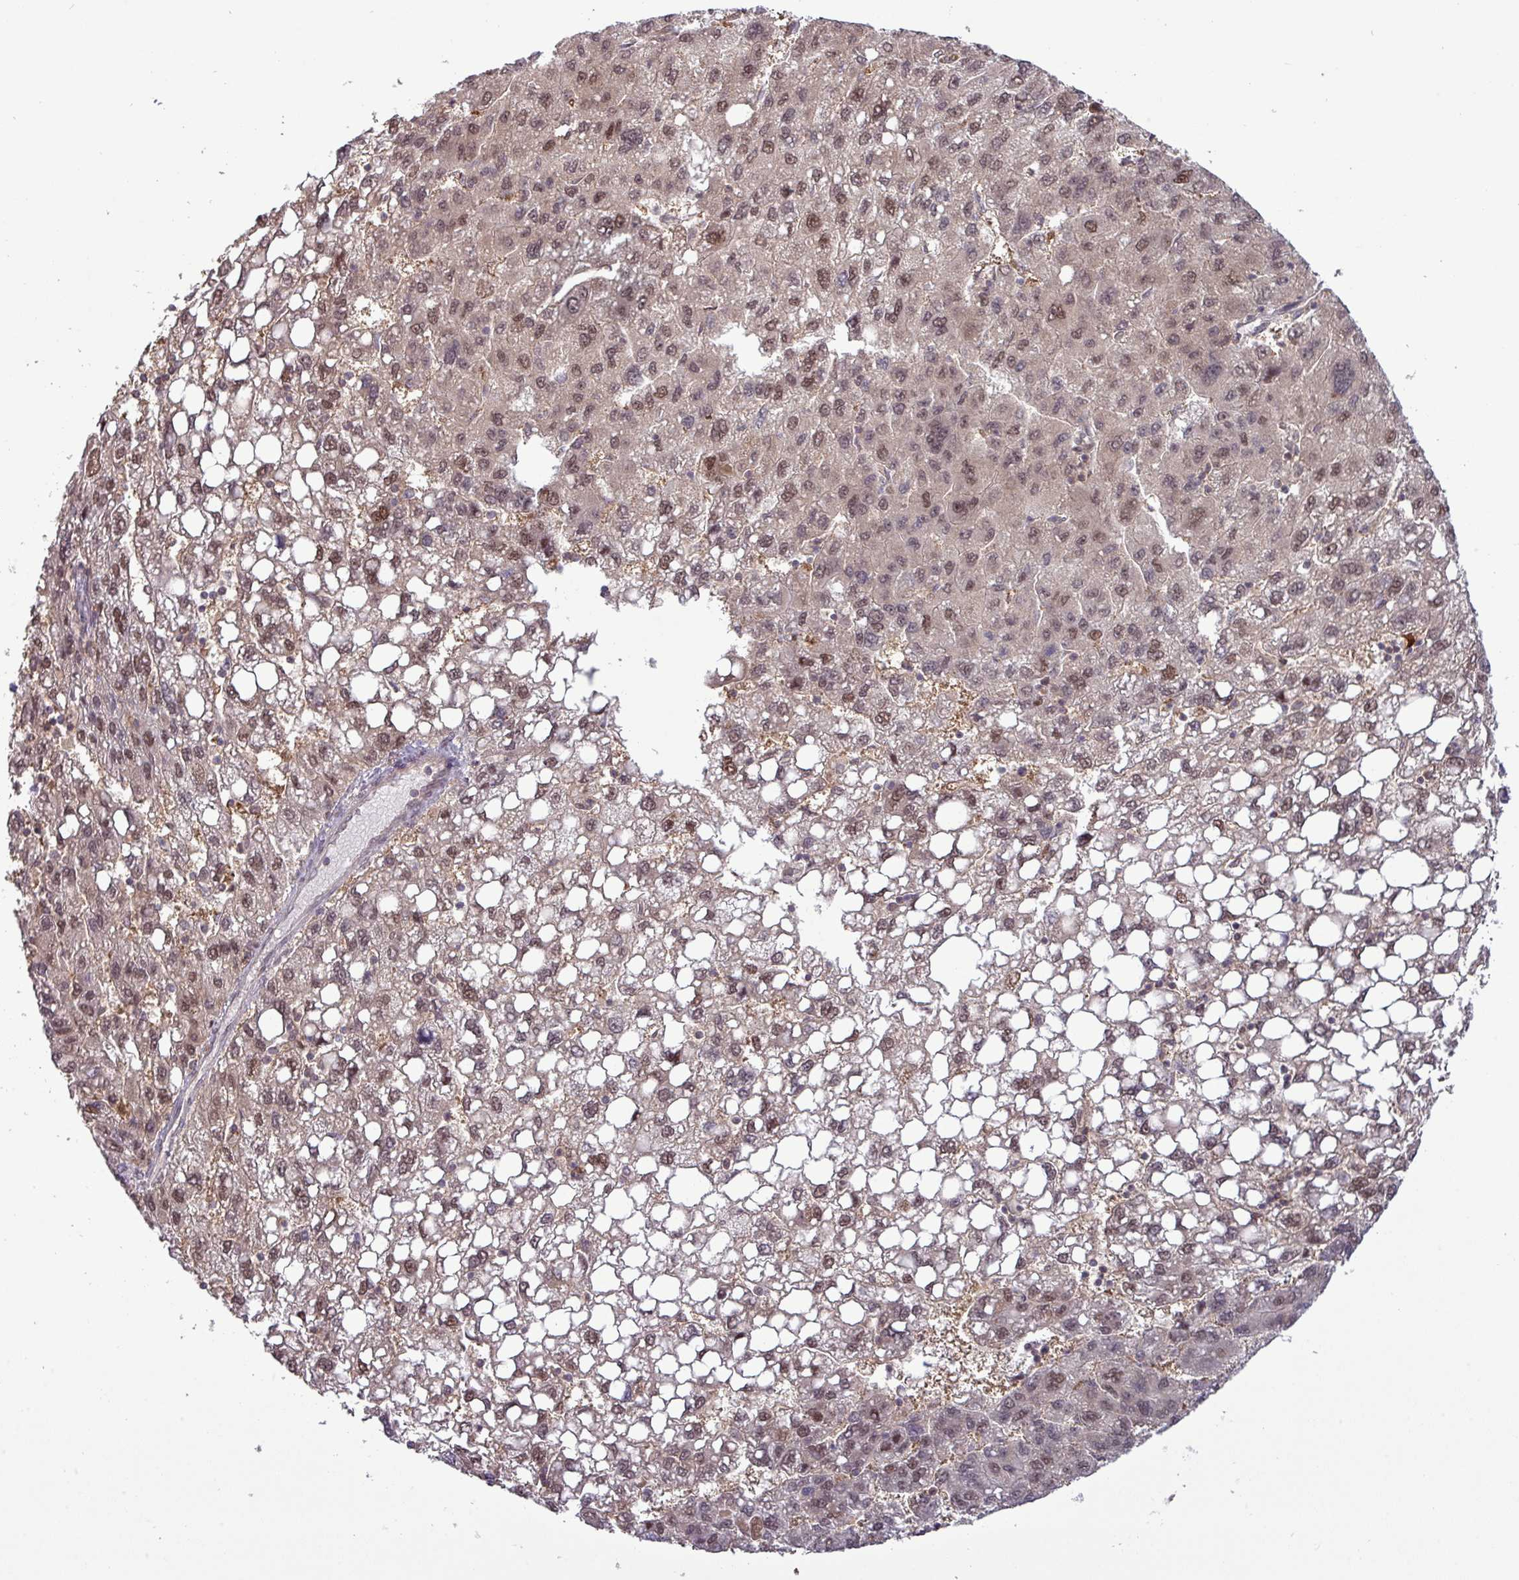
{"staining": {"intensity": "weak", "quantity": ">75%", "location": "nuclear"}, "tissue": "liver cancer", "cell_type": "Tumor cells", "image_type": "cancer", "snomed": [{"axis": "morphology", "description": "Carcinoma, Hepatocellular, NOS"}, {"axis": "topography", "description": "Liver"}], "caption": "Immunohistochemistry (IHC) image of neoplastic tissue: human liver hepatocellular carcinoma stained using IHC exhibits low levels of weak protein expression localized specifically in the nuclear of tumor cells, appearing as a nuclear brown color.", "gene": "RIPPLY1", "patient": {"sex": "female", "age": 82}}